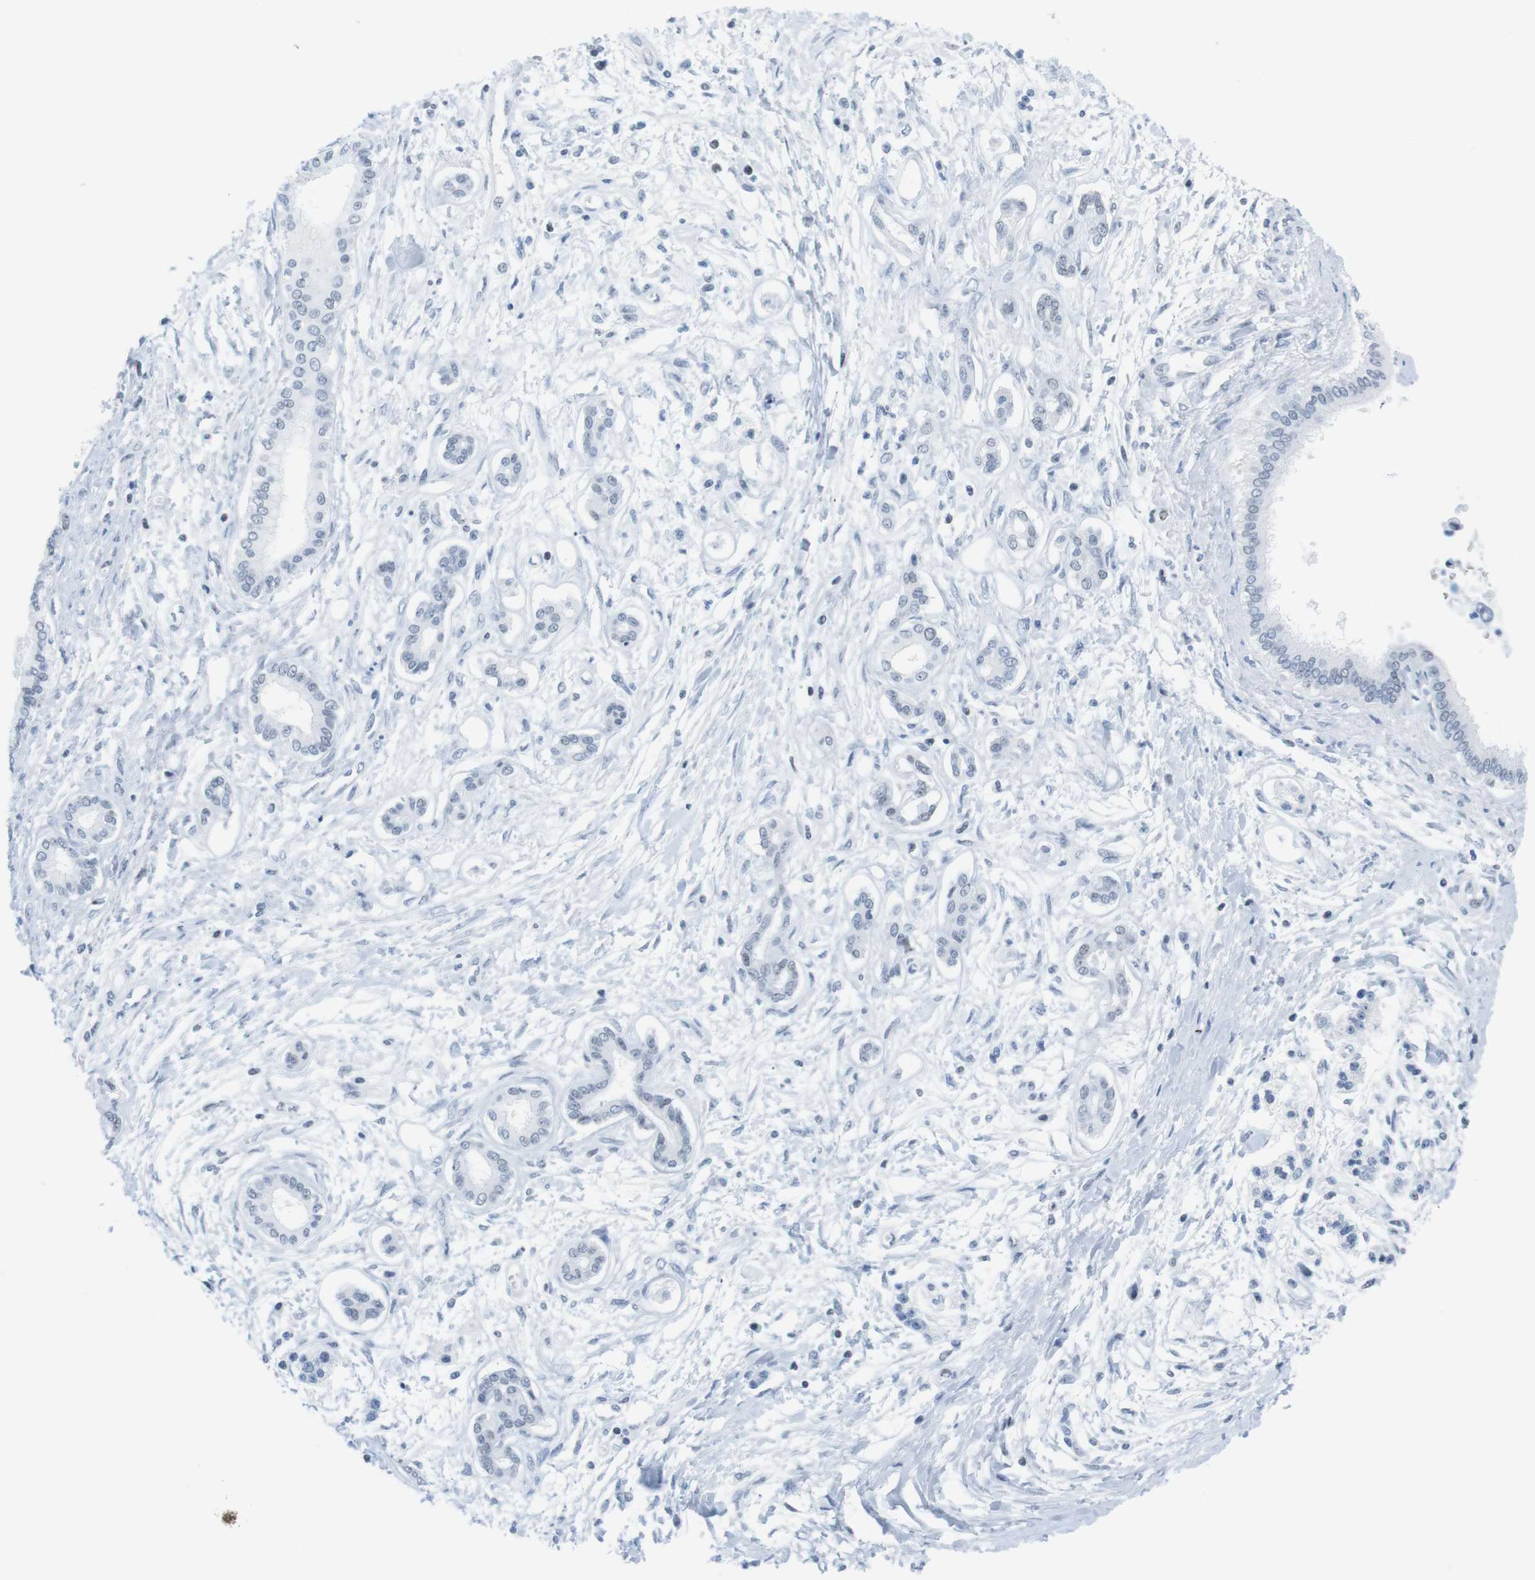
{"staining": {"intensity": "negative", "quantity": "none", "location": "none"}, "tissue": "pancreatic cancer", "cell_type": "Tumor cells", "image_type": "cancer", "snomed": [{"axis": "morphology", "description": "Adenocarcinoma, NOS"}, {"axis": "topography", "description": "Pancreas"}], "caption": "Tumor cells show no significant expression in pancreatic adenocarcinoma. The staining was performed using DAB (3,3'-diaminobenzidine) to visualize the protein expression in brown, while the nuclei were stained in blue with hematoxylin (Magnification: 20x).", "gene": "NIFK", "patient": {"sex": "male", "age": 56}}